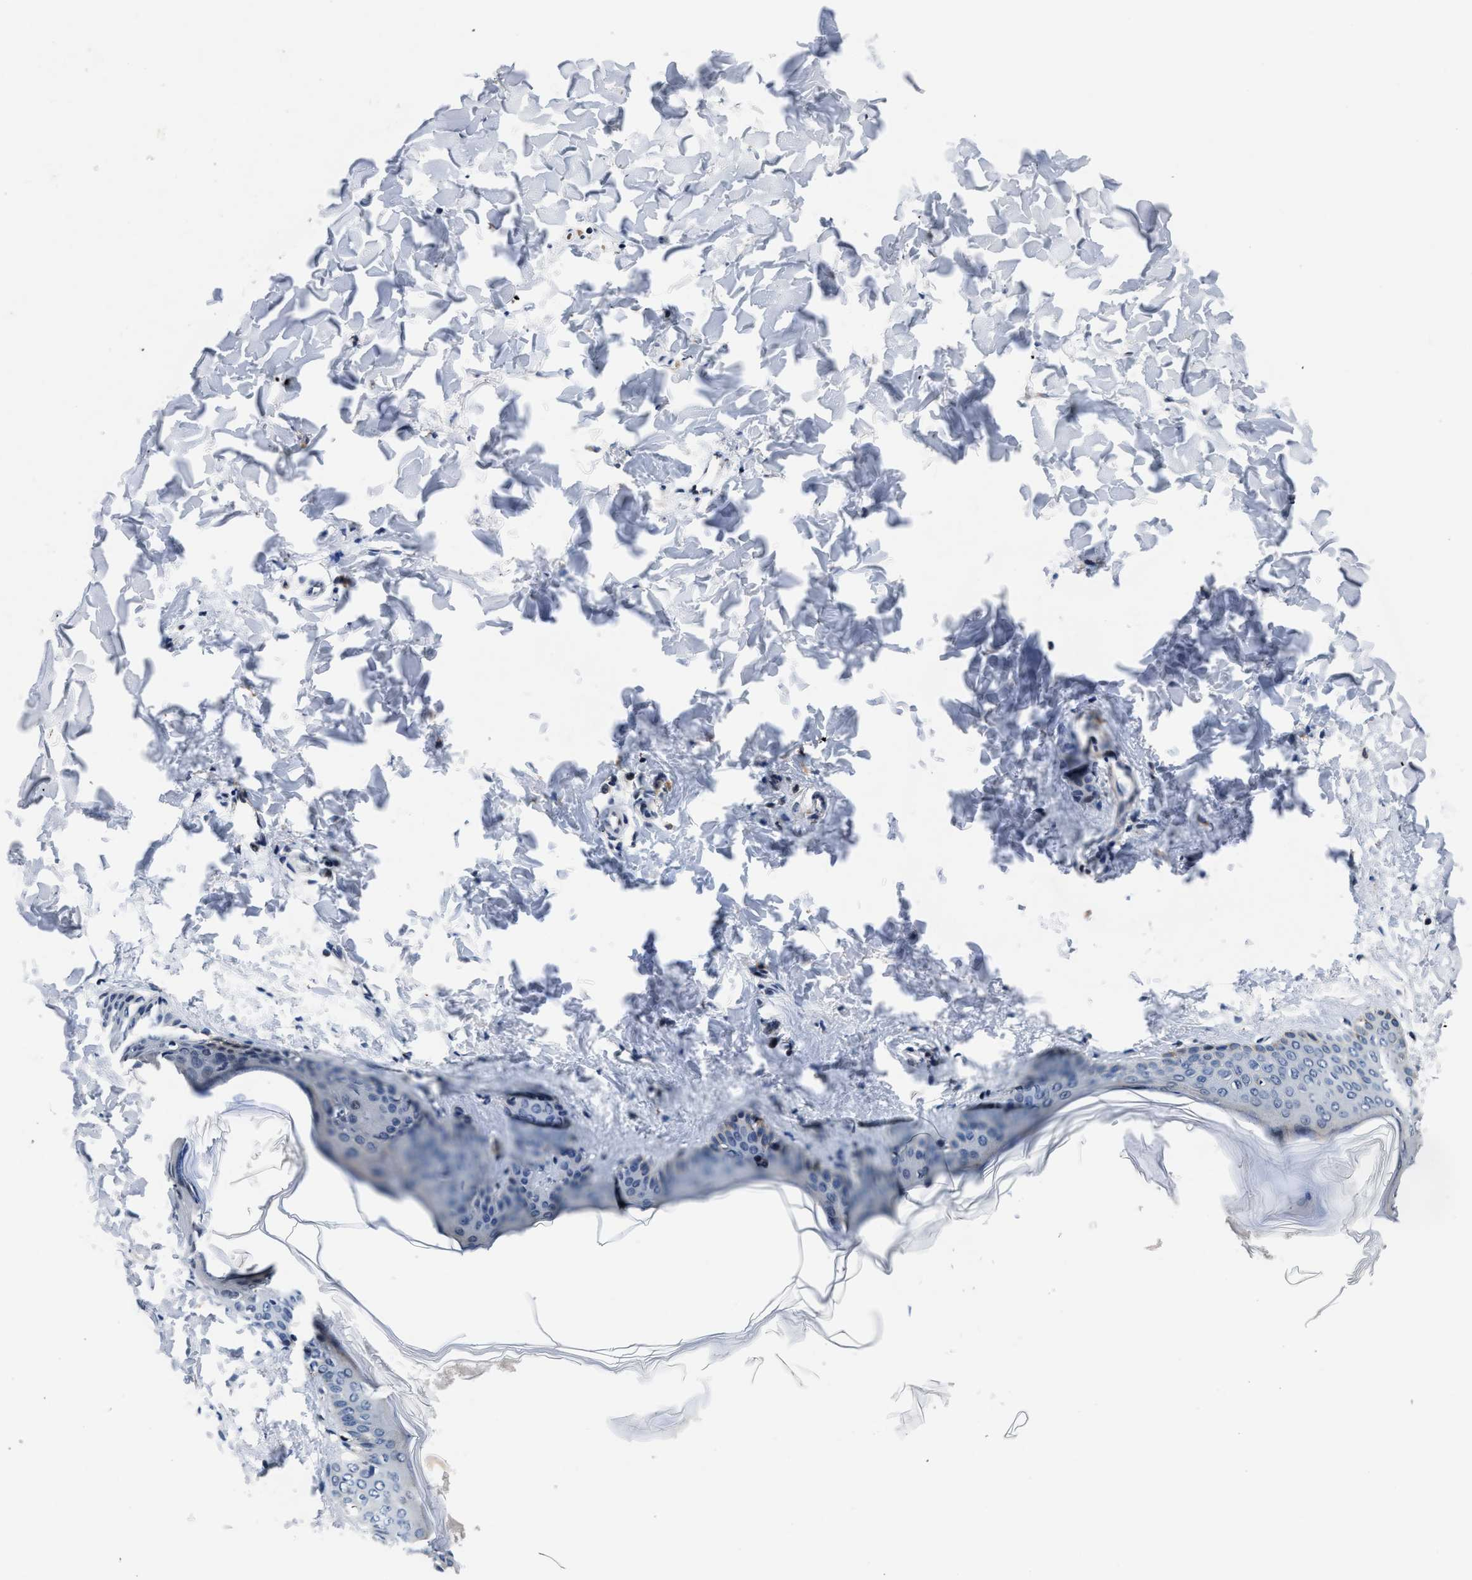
{"staining": {"intensity": "negative", "quantity": "none", "location": "none"}, "tissue": "skin", "cell_type": "Fibroblasts", "image_type": "normal", "snomed": [{"axis": "morphology", "description": "Normal tissue, NOS"}, {"axis": "topography", "description": "Skin"}], "caption": "Skin stained for a protein using immunohistochemistry demonstrates no expression fibroblasts.", "gene": "TMEM53", "patient": {"sex": "female", "age": 17}}